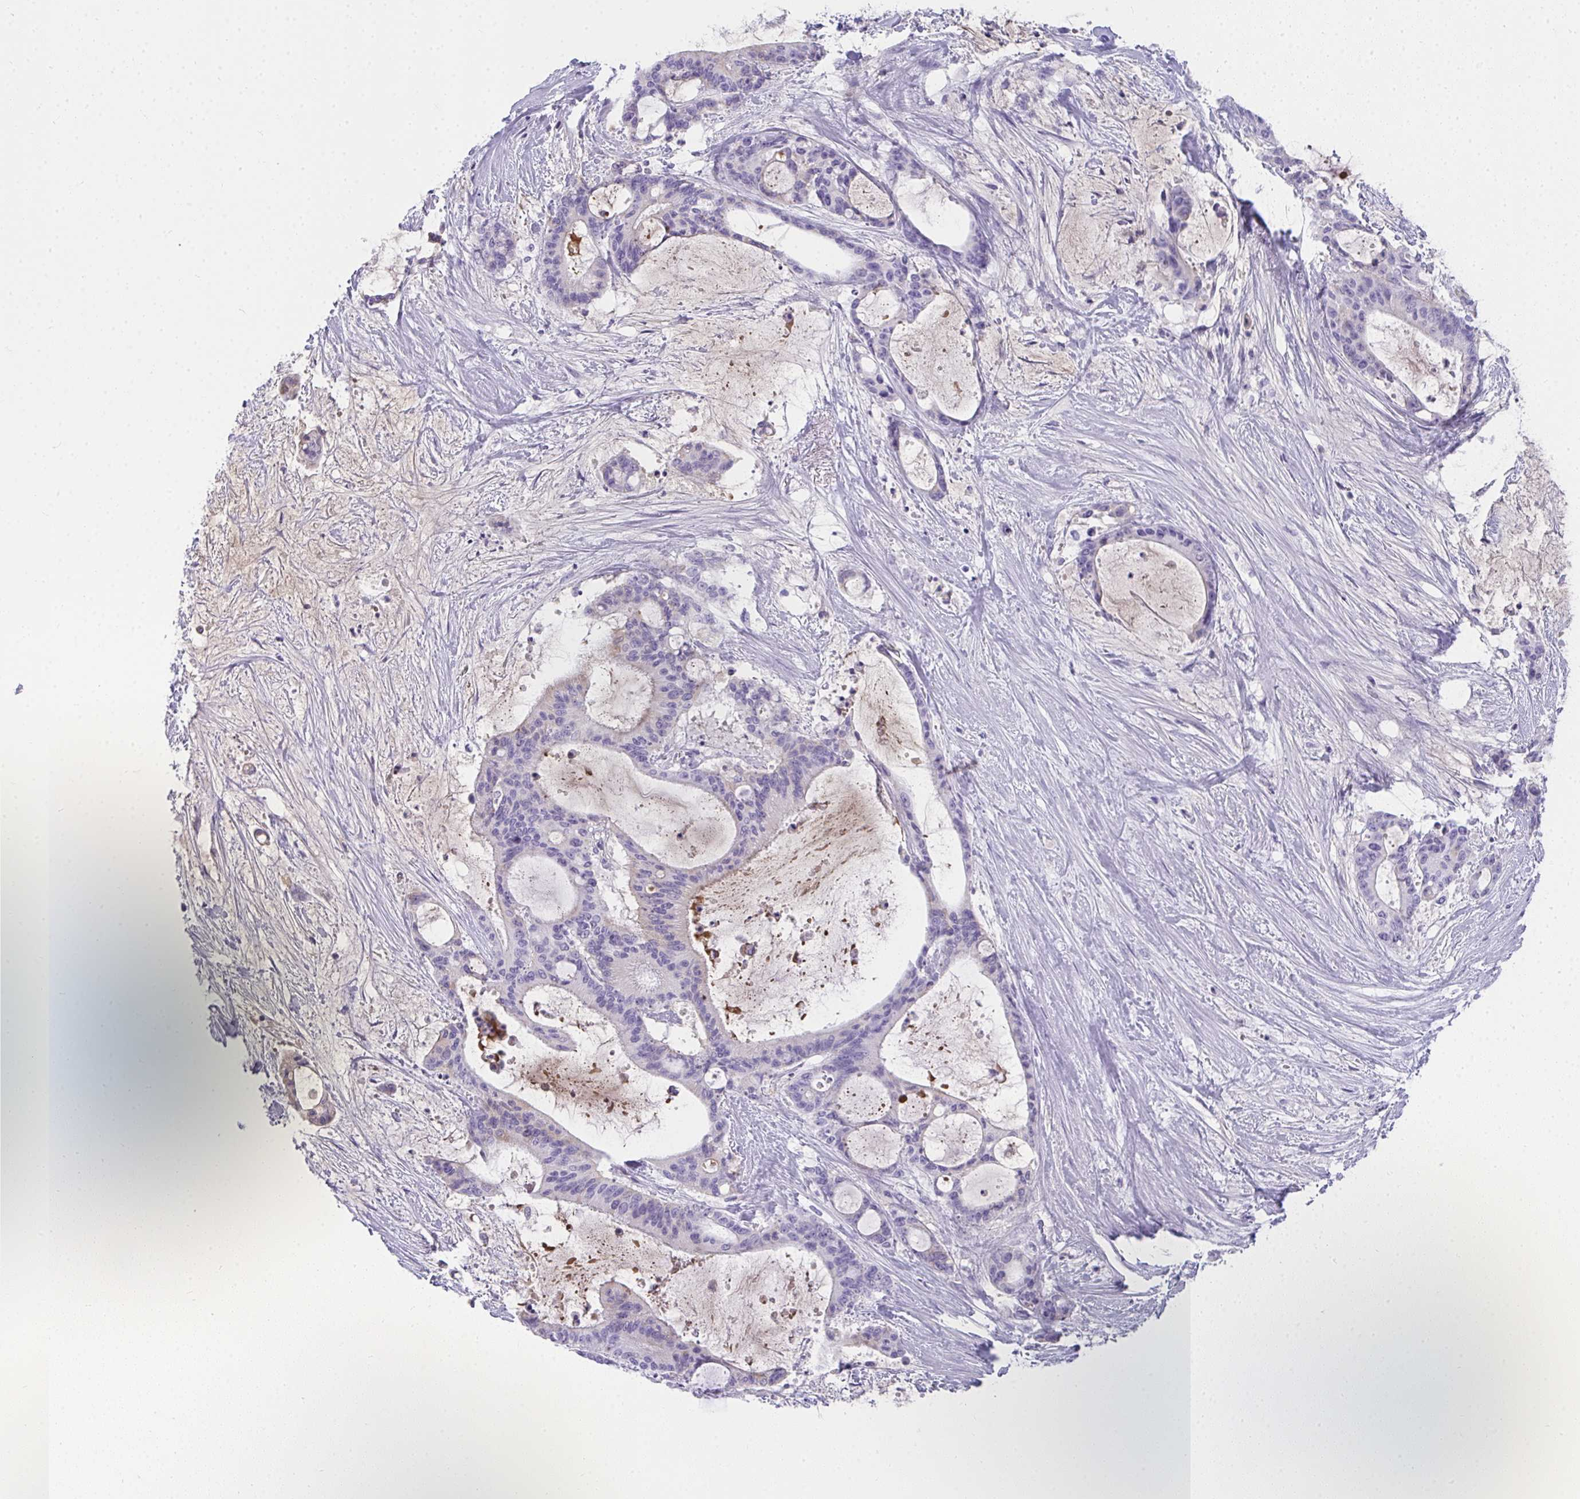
{"staining": {"intensity": "negative", "quantity": "none", "location": "none"}, "tissue": "liver cancer", "cell_type": "Tumor cells", "image_type": "cancer", "snomed": [{"axis": "morphology", "description": "Normal tissue, NOS"}, {"axis": "morphology", "description": "Cholangiocarcinoma"}, {"axis": "topography", "description": "Liver"}, {"axis": "topography", "description": "Peripheral nerve tissue"}], "caption": "Photomicrograph shows no significant protein positivity in tumor cells of liver cancer.", "gene": "ZSWIM3", "patient": {"sex": "female", "age": 73}}